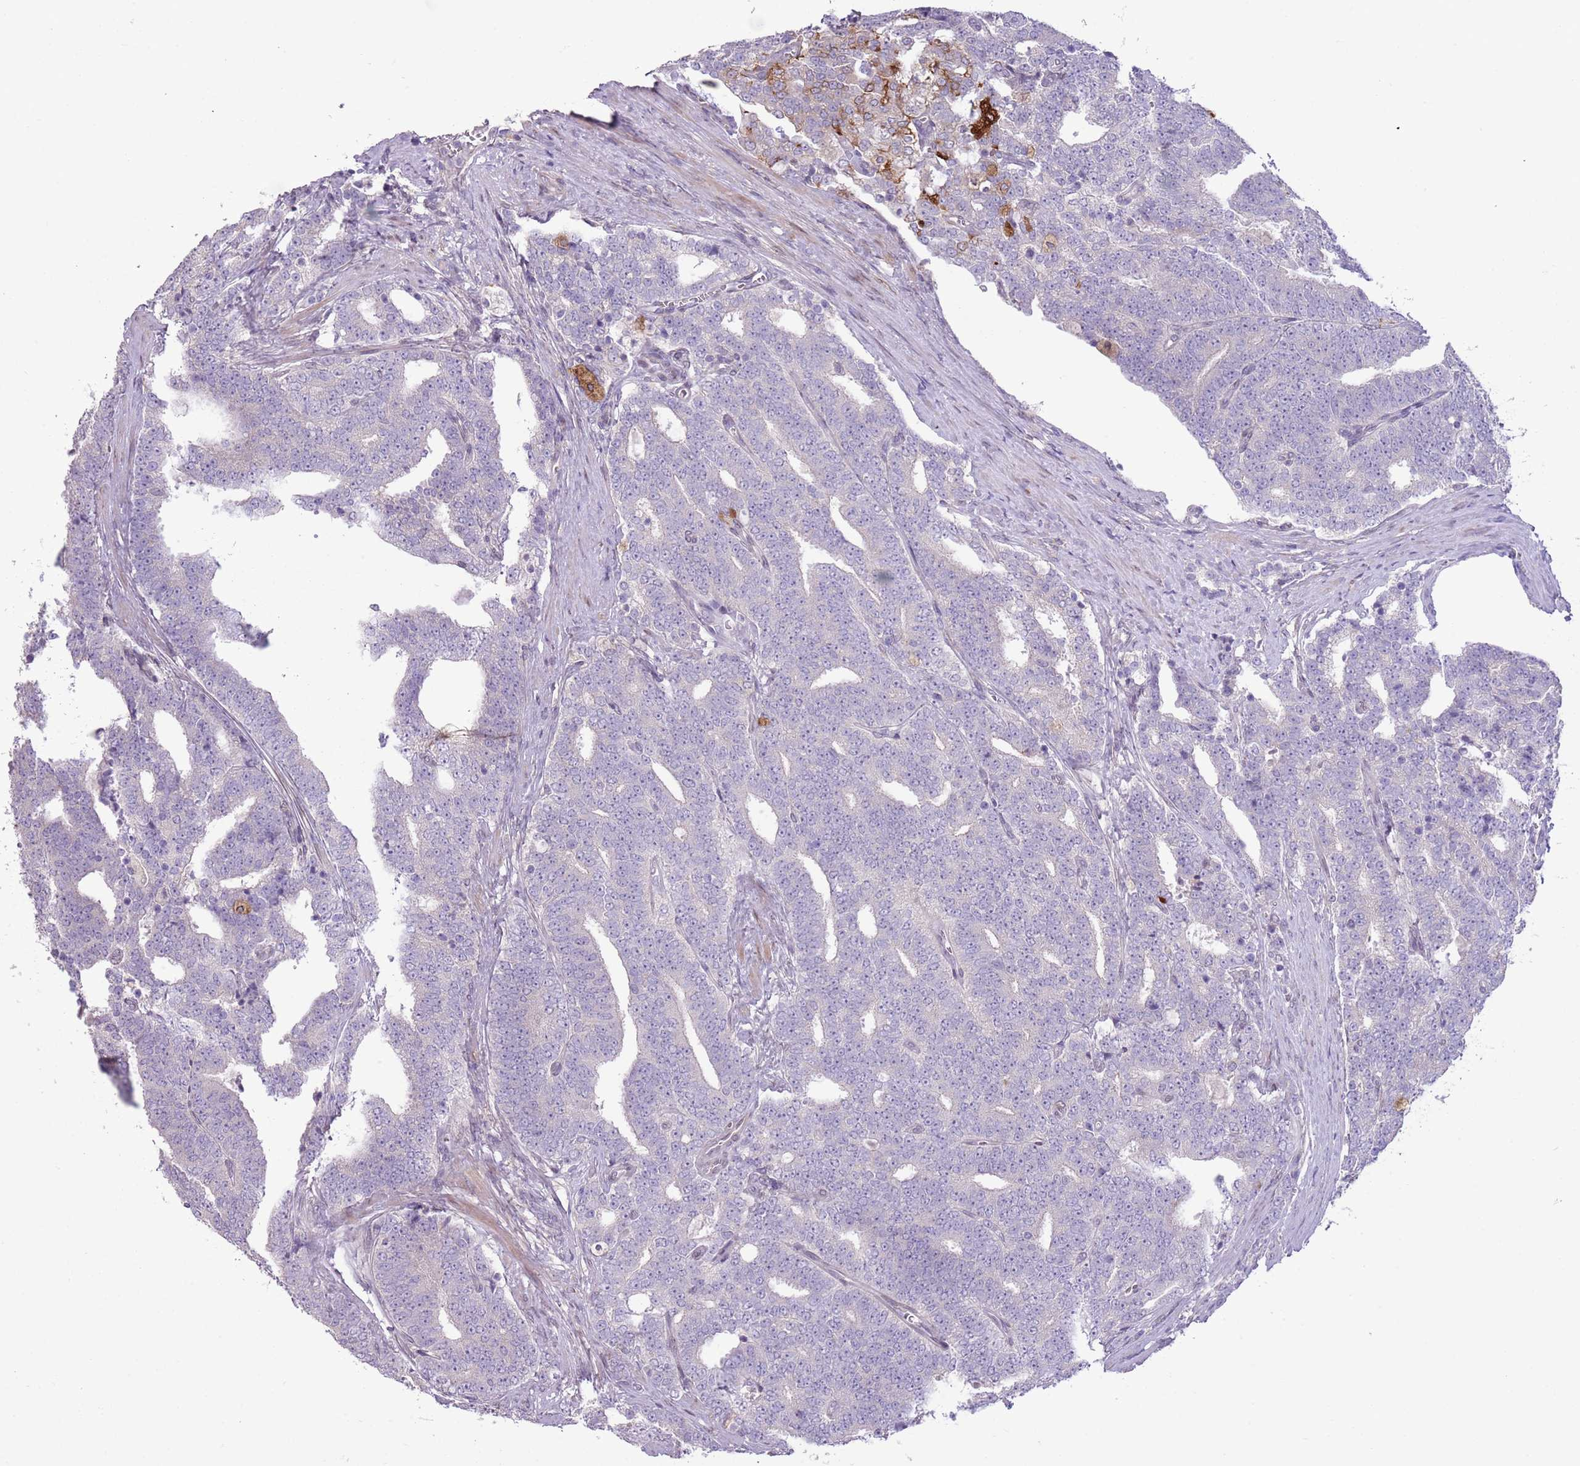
{"staining": {"intensity": "negative", "quantity": "none", "location": "none"}, "tissue": "prostate cancer", "cell_type": "Tumor cells", "image_type": "cancer", "snomed": [{"axis": "morphology", "description": "Adenocarcinoma, High grade"}, {"axis": "topography", "description": "Prostate and seminal vesicle, NOS"}], "caption": "Photomicrograph shows no significant protein expression in tumor cells of prostate cancer (adenocarcinoma (high-grade)). (Immunohistochemistry (ihc), brightfield microscopy, high magnification).", "gene": "CCND2", "patient": {"sex": "male", "age": 67}}